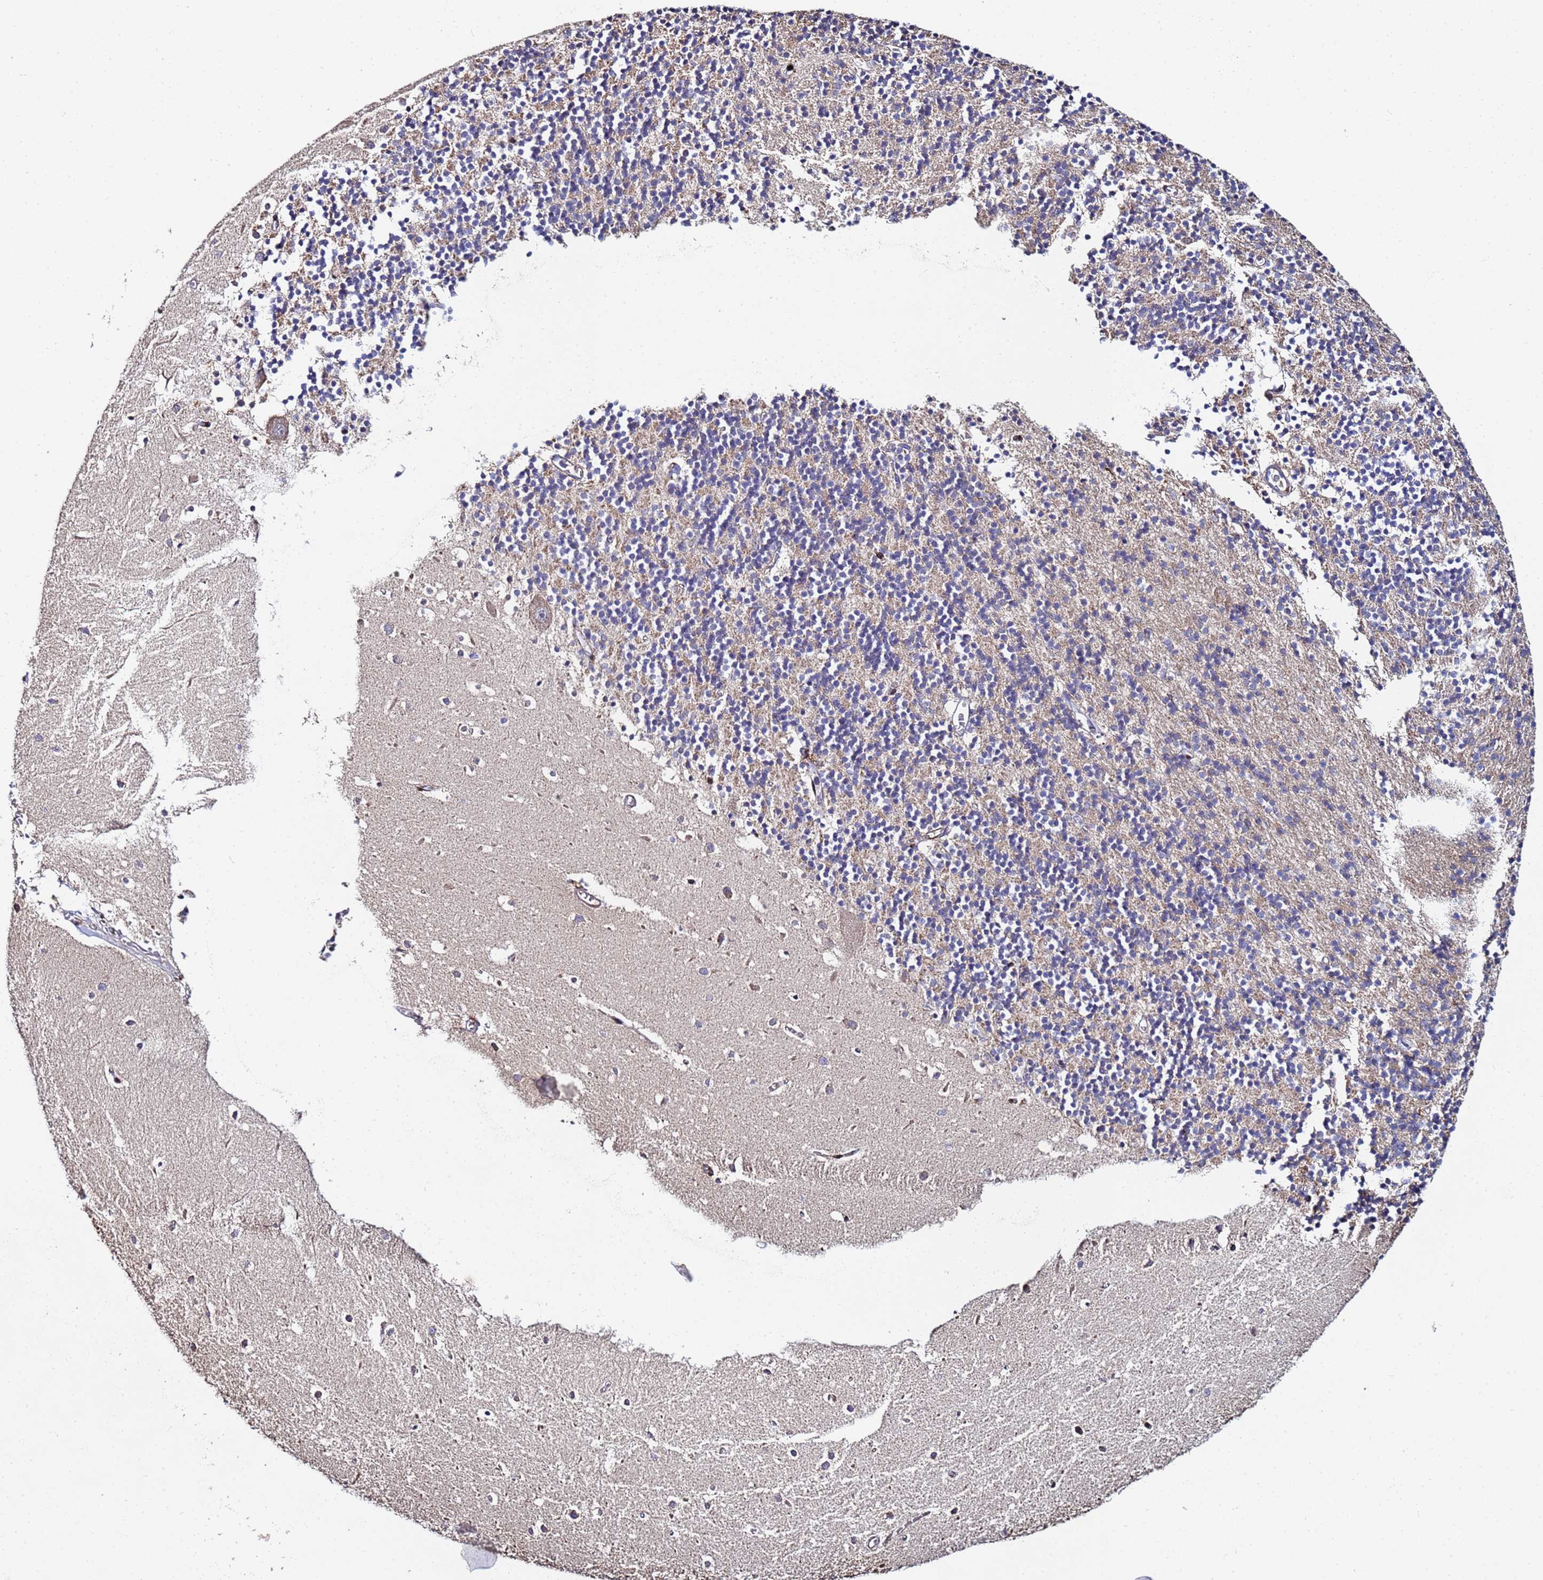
{"staining": {"intensity": "moderate", "quantity": "25%-75%", "location": "cytoplasmic/membranous"}, "tissue": "cerebellum", "cell_type": "Cells in granular layer", "image_type": "normal", "snomed": [{"axis": "morphology", "description": "Normal tissue, NOS"}, {"axis": "topography", "description": "Cerebellum"}], "caption": "High-magnification brightfield microscopy of unremarkable cerebellum stained with DAB (3,3'-diaminobenzidine) (brown) and counterstained with hematoxylin (blue). cells in granular layer exhibit moderate cytoplasmic/membranous expression is appreciated in about25%-75% of cells.", "gene": "C5orf34", "patient": {"sex": "male", "age": 54}}